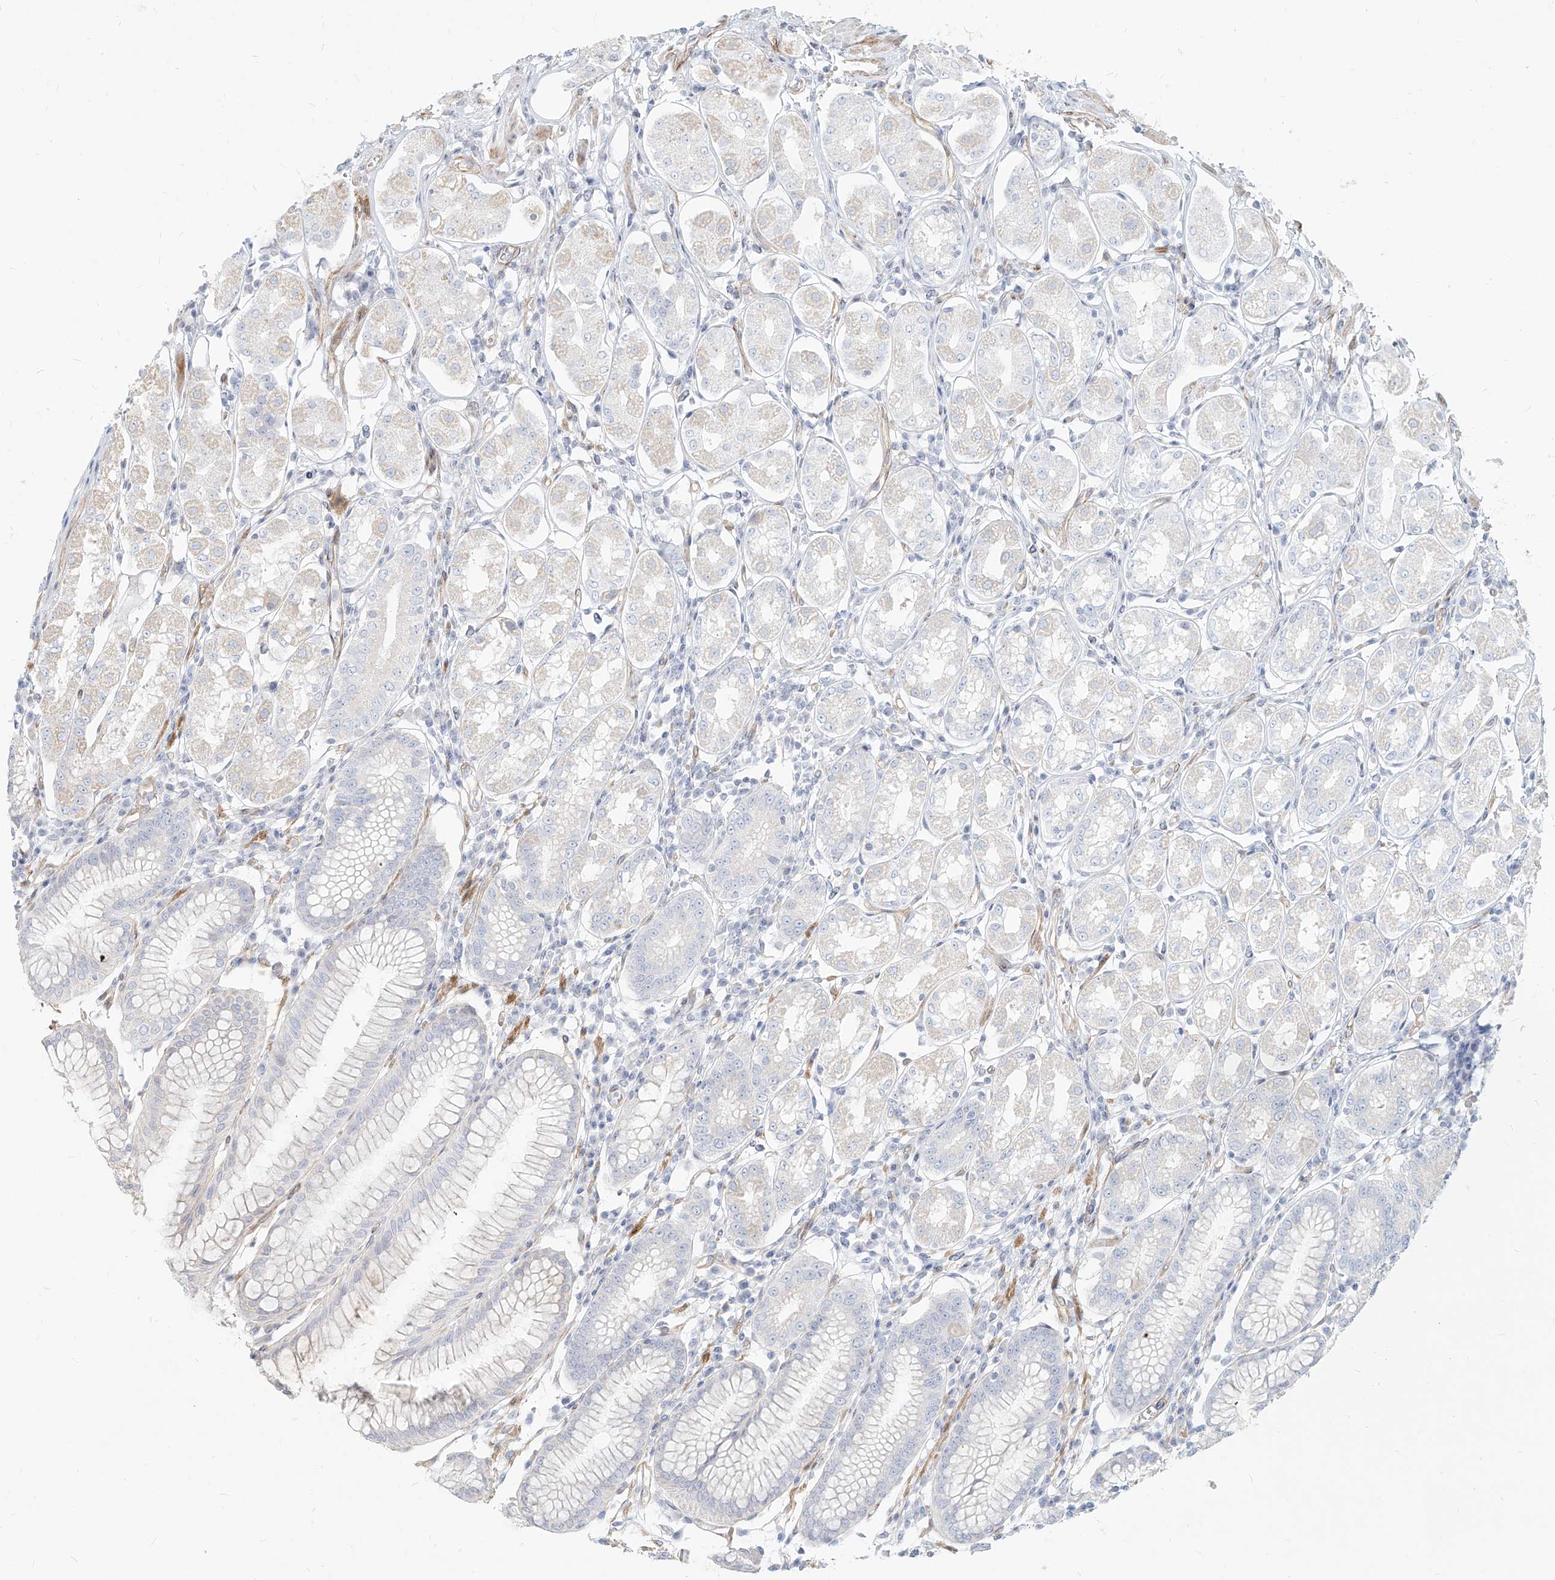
{"staining": {"intensity": "negative", "quantity": "none", "location": "none"}, "tissue": "stomach", "cell_type": "Glandular cells", "image_type": "normal", "snomed": [{"axis": "morphology", "description": "Normal tissue, NOS"}, {"axis": "topography", "description": "Stomach"}, {"axis": "topography", "description": "Stomach, lower"}], "caption": "Immunohistochemistry photomicrograph of benign stomach stained for a protein (brown), which demonstrates no positivity in glandular cells.", "gene": "ITPKB", "patient": {"sex": "female", "age": 56}}